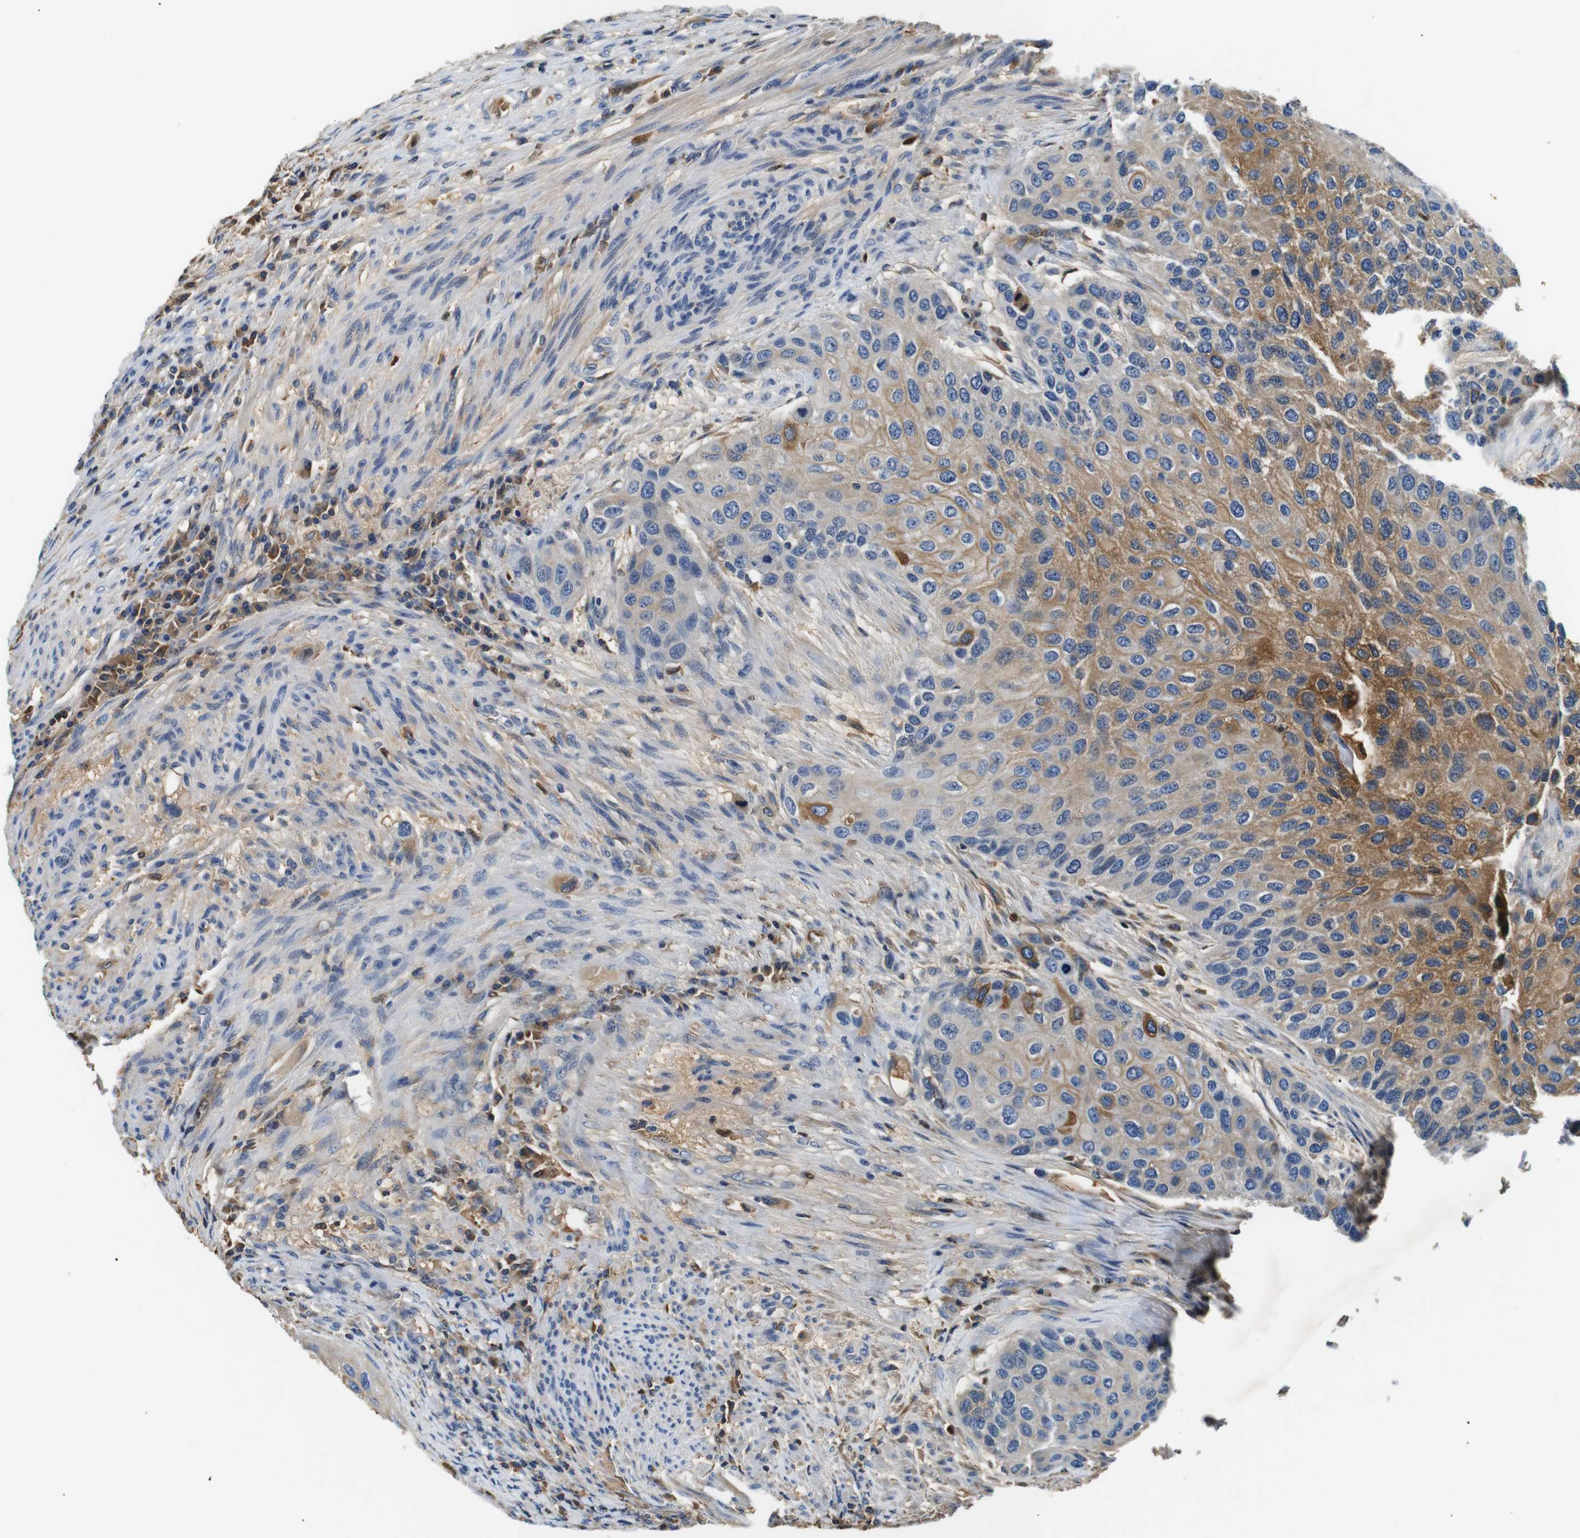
{"staining": {"intensity": "moderate", "quantity": "25%-75%", "location": "cytoplasmic/membranous"}, "tissue": "urothelial cancer", "cell_type": "Tumor cells", "image_type": "cancer", "snomed": [{"axis": "morphology", "description": "Urothelial carcinoma, High grade"}, {"axis": "topography", "description": "Urinary bladder"}], "caption": "An image showing moderate cytoplasmic/membranous expression in about 25%-75% of tumor cells in urothelial cancer, as visualized by brown immunohistochemical staining.", "gene": "LHCGR", "patient": {"sex": "female", "age": 56}}